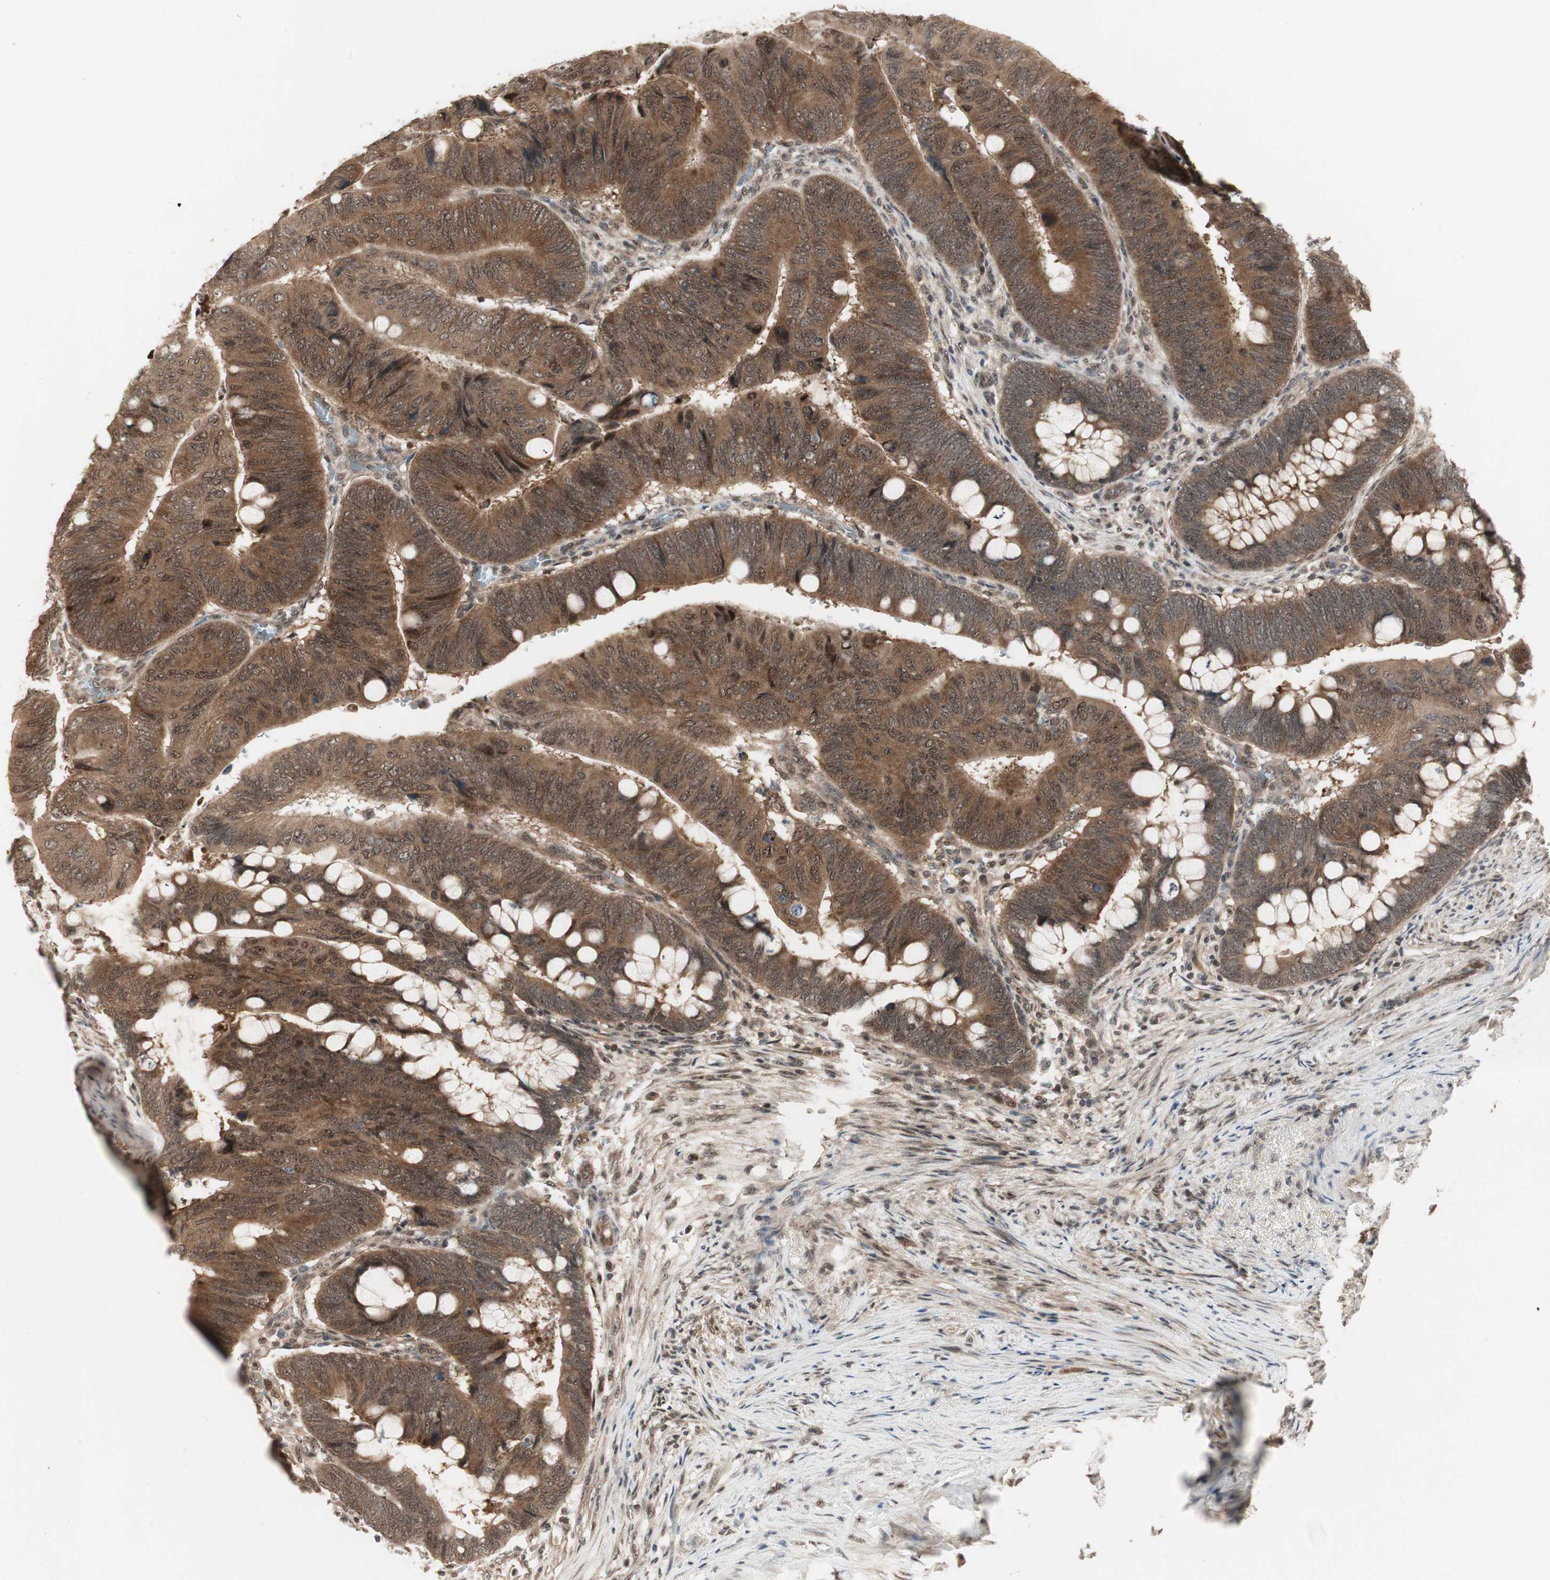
{"staining": {"intensity": "strong", "quantity": ">75%", "location": "cytoplasmic/membranous,nuclear"}, "tissue": "colorectal cancer", "cell_type": "Tumor cells", "image_type": "cancer", "snomed": [{"axis": "morphology", "description": "Normal tissue, NOS"}, {"axis": "morphology", "description": "Adenocarcinoma, NOS"}, {"axis": "topography", "description": "Rectum"}, {"axis": "topography", "description": "Peripheral nerve tissue"}], "caption": "Tumor cells display strong cytoplasmic/membranous and nuclear positivity in about >75% of cells in adenocarcinoma (colorectal). (DAB IHC, brown staining for protein, blue staining for nuclei).", "gene": "CSNK2B", "patient": {"sex": "male", "age": 92}}